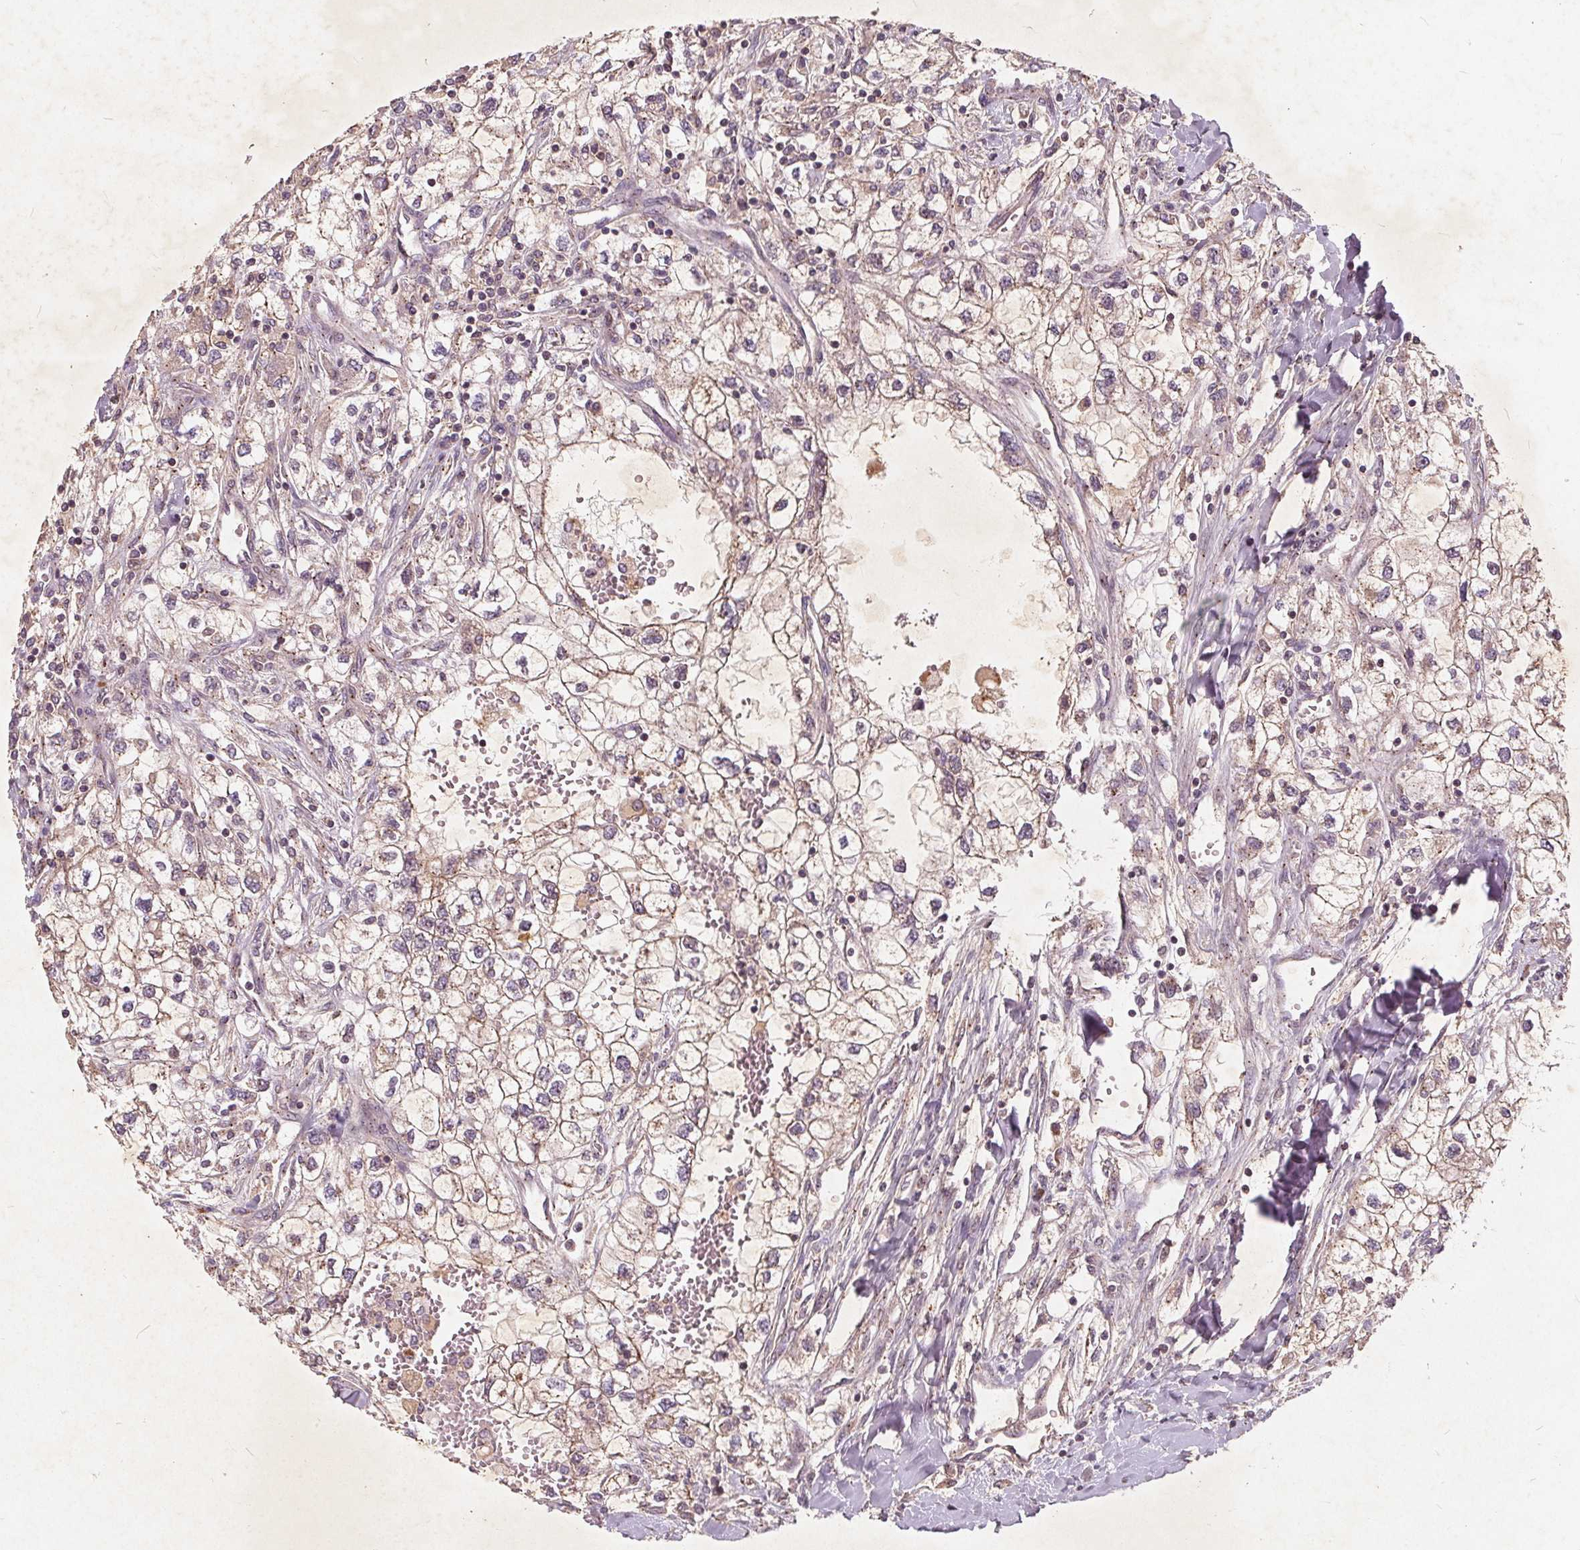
{"staining": {"intensity": "negative", "quantity": "none", "location": "none"}, "tissue": "renal cancer", "cell_type": "Tumor cells", "image_type": "cancer", "snomed": [{"axis": "morphology", "description": "Adenocarcinoma, NOS"}, {"axis": "topography", "description": "Kidney"}], "caption": "DAB (3,3'-diaminobenzidine) immunohistochemical staining of adenocarcinoma (renal) reveals no significant positivity in tumor cells. (DAB (3,3'-diaminobenzidine) immunohistochemistry (IHC) with hematoxylin counter stain).", "gene": "CSNK1G2", "patient": {"sex": "male", "age": 59}}